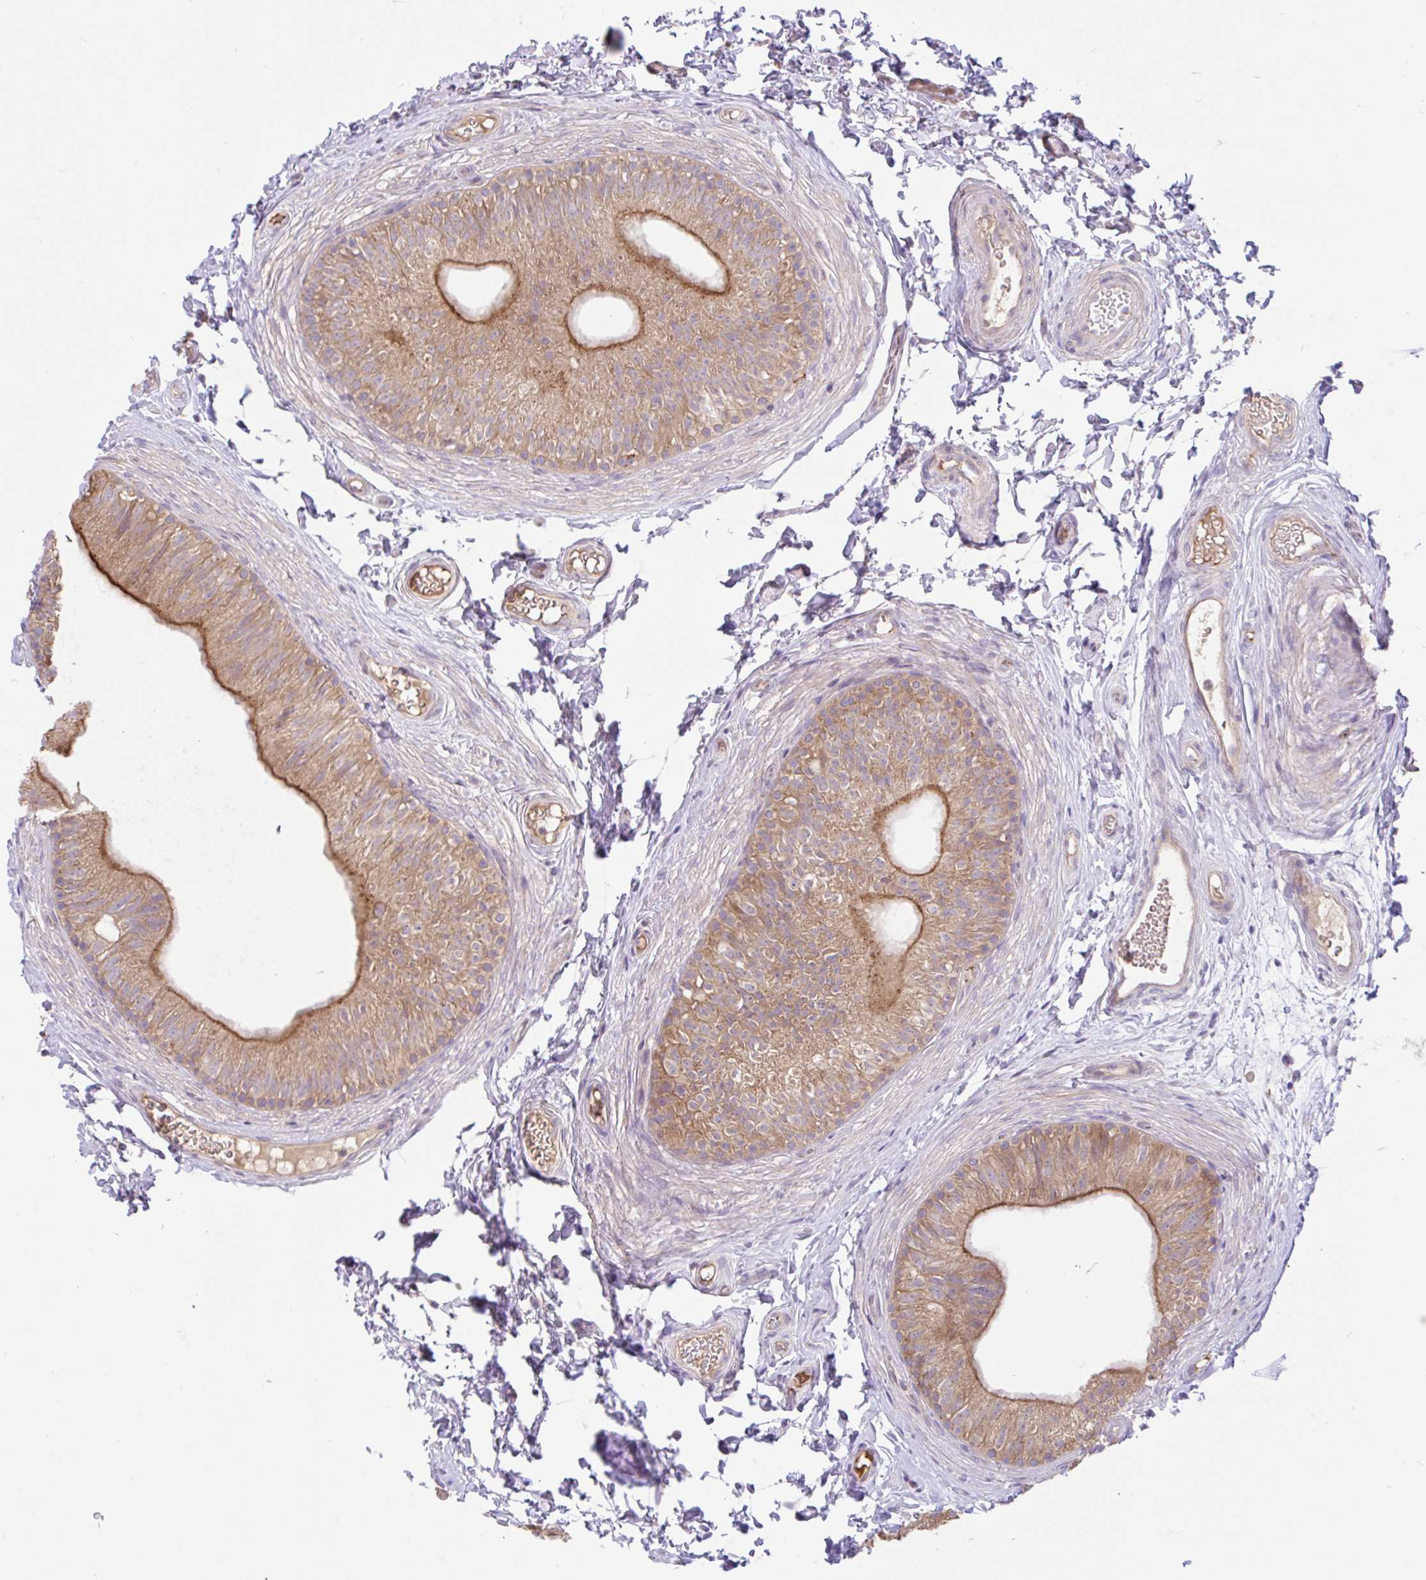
{"staining": {"intensity": "moderate", "quantity": ">75%", "location": "cytoplasmic/membranous"}, "tissue": "epididymis", "cell_type": "Glandular cells", "image_type": "normal", "snomed": [{"axis": "morphology", "description": "Normal tissue, NOS"}, {"axis": "topography", "description": "Epididymis, spermatic cord, NOS"}, {"axis": "topography", "description": "Epididymis"}, {"axis": "topography", "description": "Peripheral nerve tissue"}], "caption": "Epididymis stained with immunohistochemistry (IHC) reveals moderate cytoplasmic/membranous expression in approximately >75% of glandular cells. (IHC, brightfield microscopy, high magnification).", "gene": "RALBP1", "patient": {"sex": "male", "age": 29}}